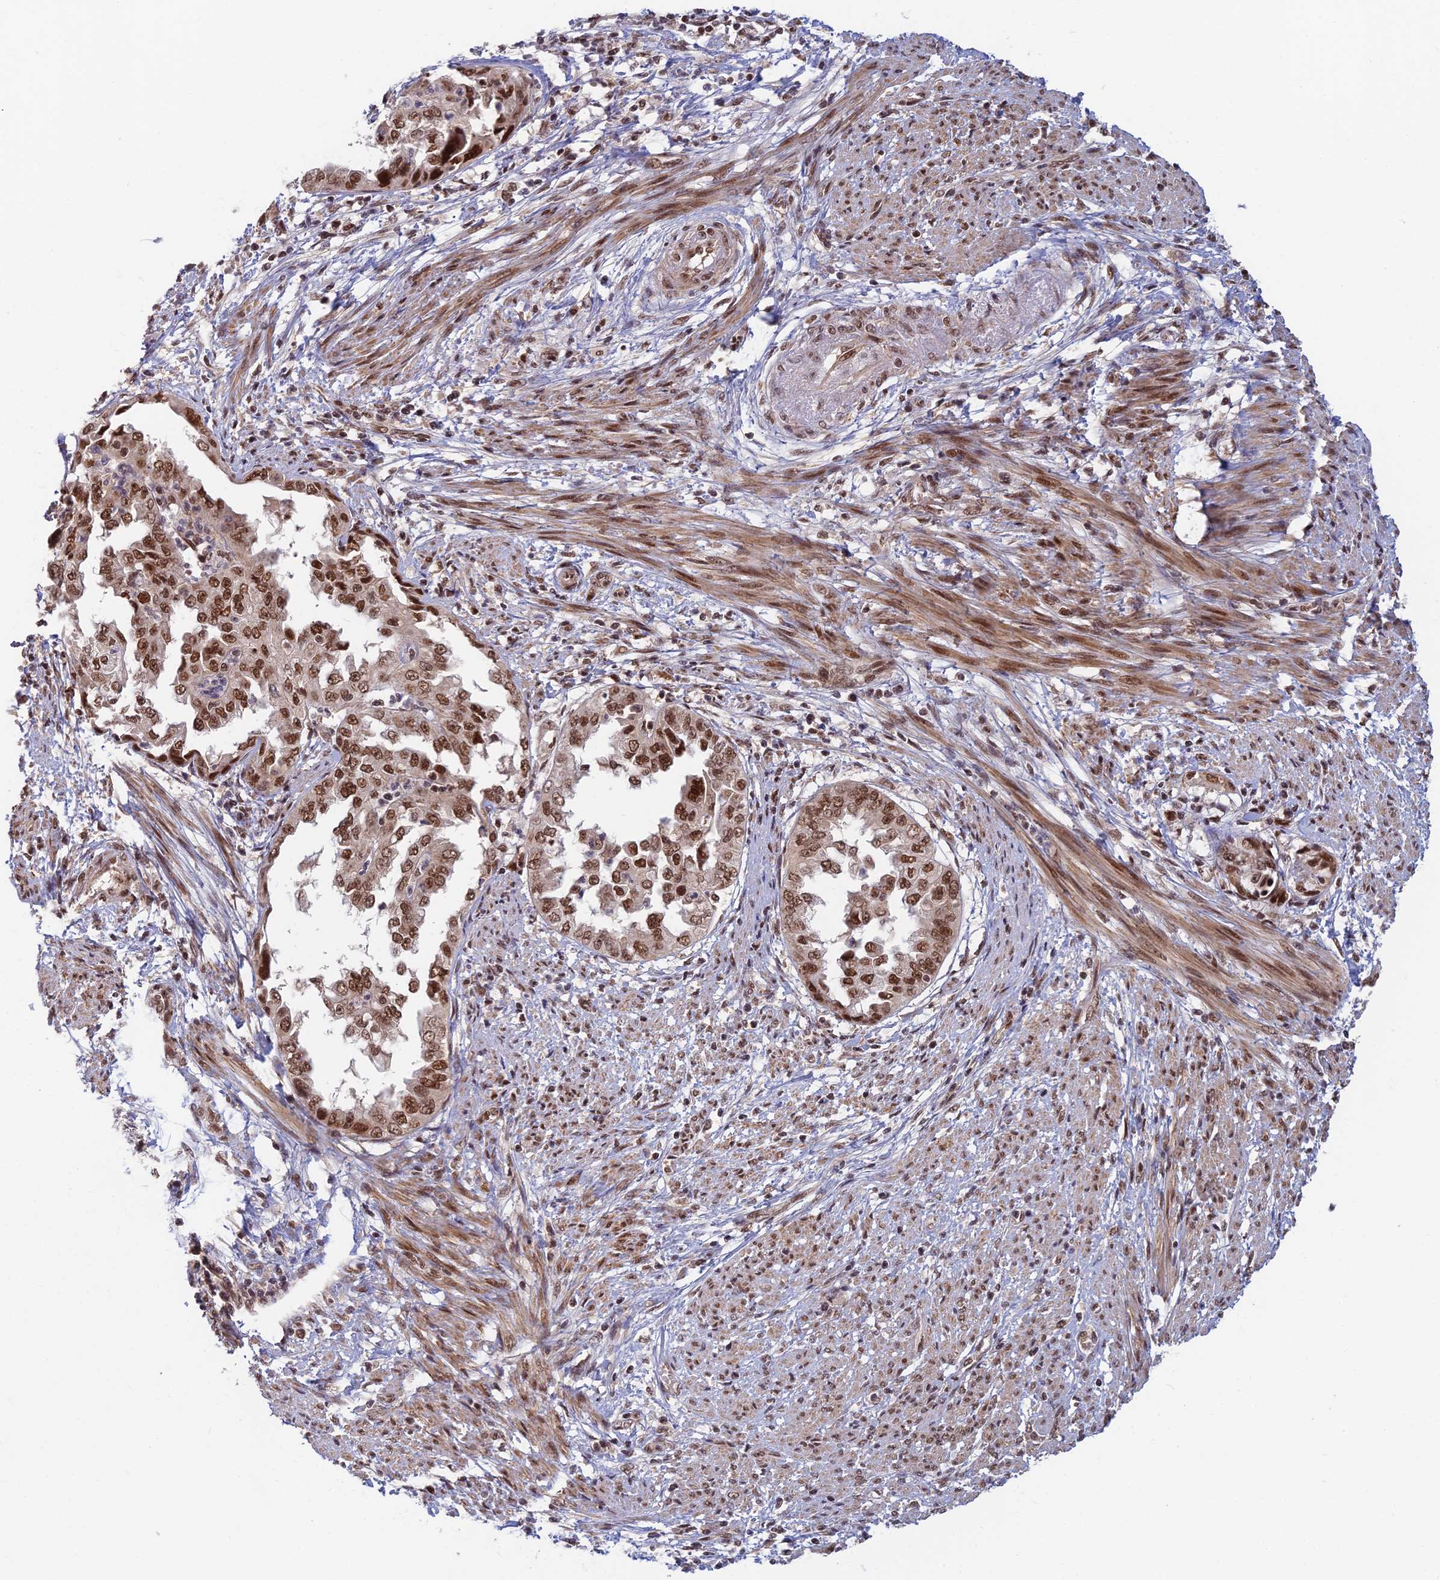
{"staining": {"intensity": "strong", "quantity": ">75%", "location": "nuclear"}, "tissue": "endometrial cancer", "cell_type": "Tumor cells", "image_type": "cancer", "snomed": [{"axis": "morphology", "description": "Adenocarcinoma, NOS"}, {"axis": "topography", "description": "Endometrium"}], "caption": "A high-resolution micrograph shows immunohistochemistry staining of endometrial cancer (adenocarcinoma), which reveals strong nuclear positivity in about >75% of tumor cells.", "gene": "TCEA2", "patient": {"sex": "female", "age": 85}}